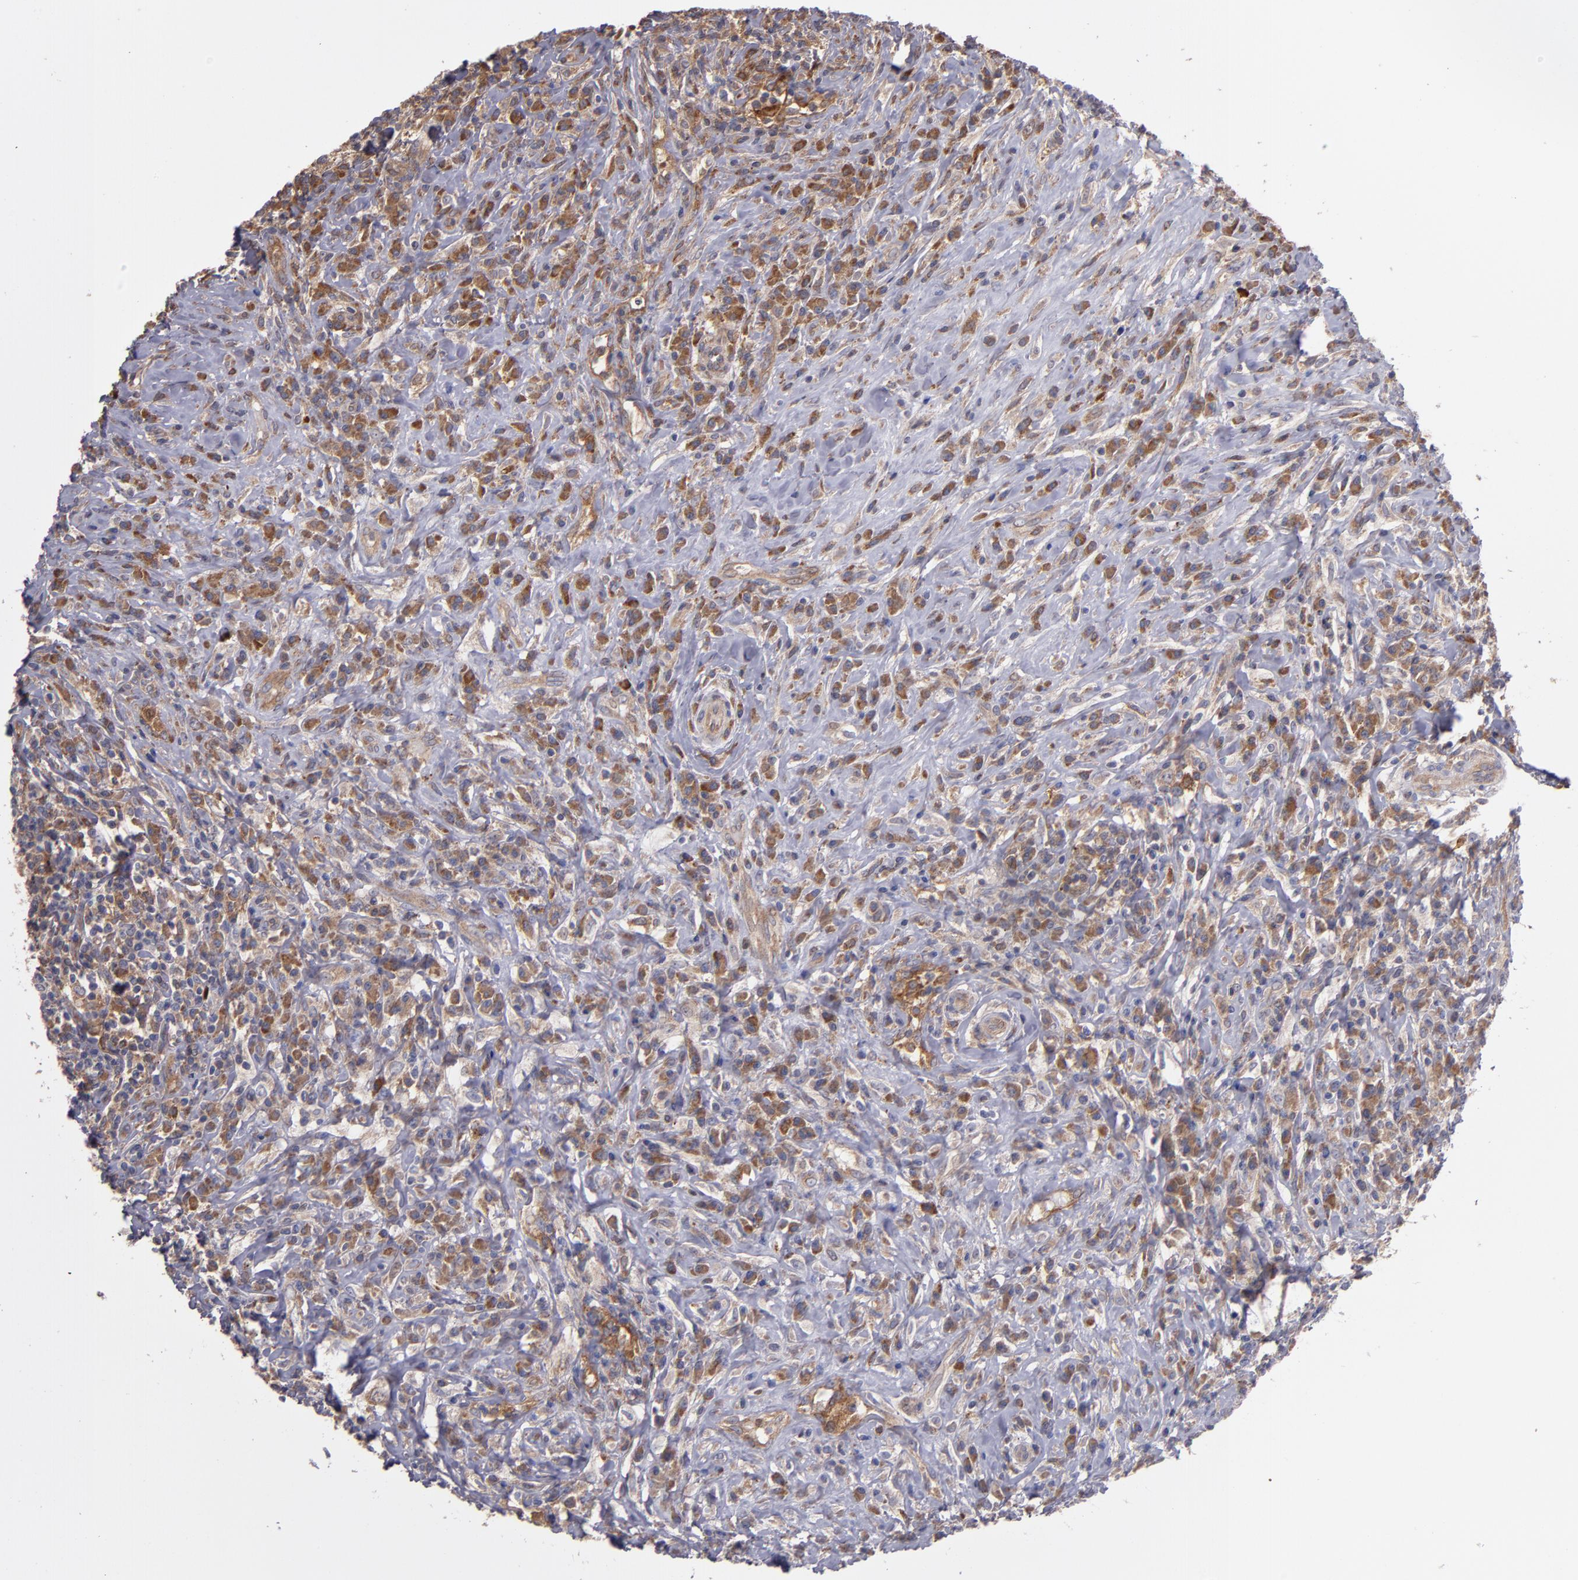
{"staining": {"intensity": "moderate", "quantity": "25%-75%", "location": "cytoplasmic/membranous"}, "tissue": "lymphoma", "cell_type": "Tumor cells", "image_type": "cancer", "snomed": [{"axis": "morphology", "description": "Hodgkin's disease, NOS"}, {"axis": "topography", "description": "Lymph node"}], "caption": "Lymphoma stained with DAB immunohistochemistry (IHC) demonstrates medium levels of moderate cytoplasmic/membranous staining in about 25%-75% of tumor cells.", "gene": "IFIH1", "patient": {"sex": "female", "age": 25}}